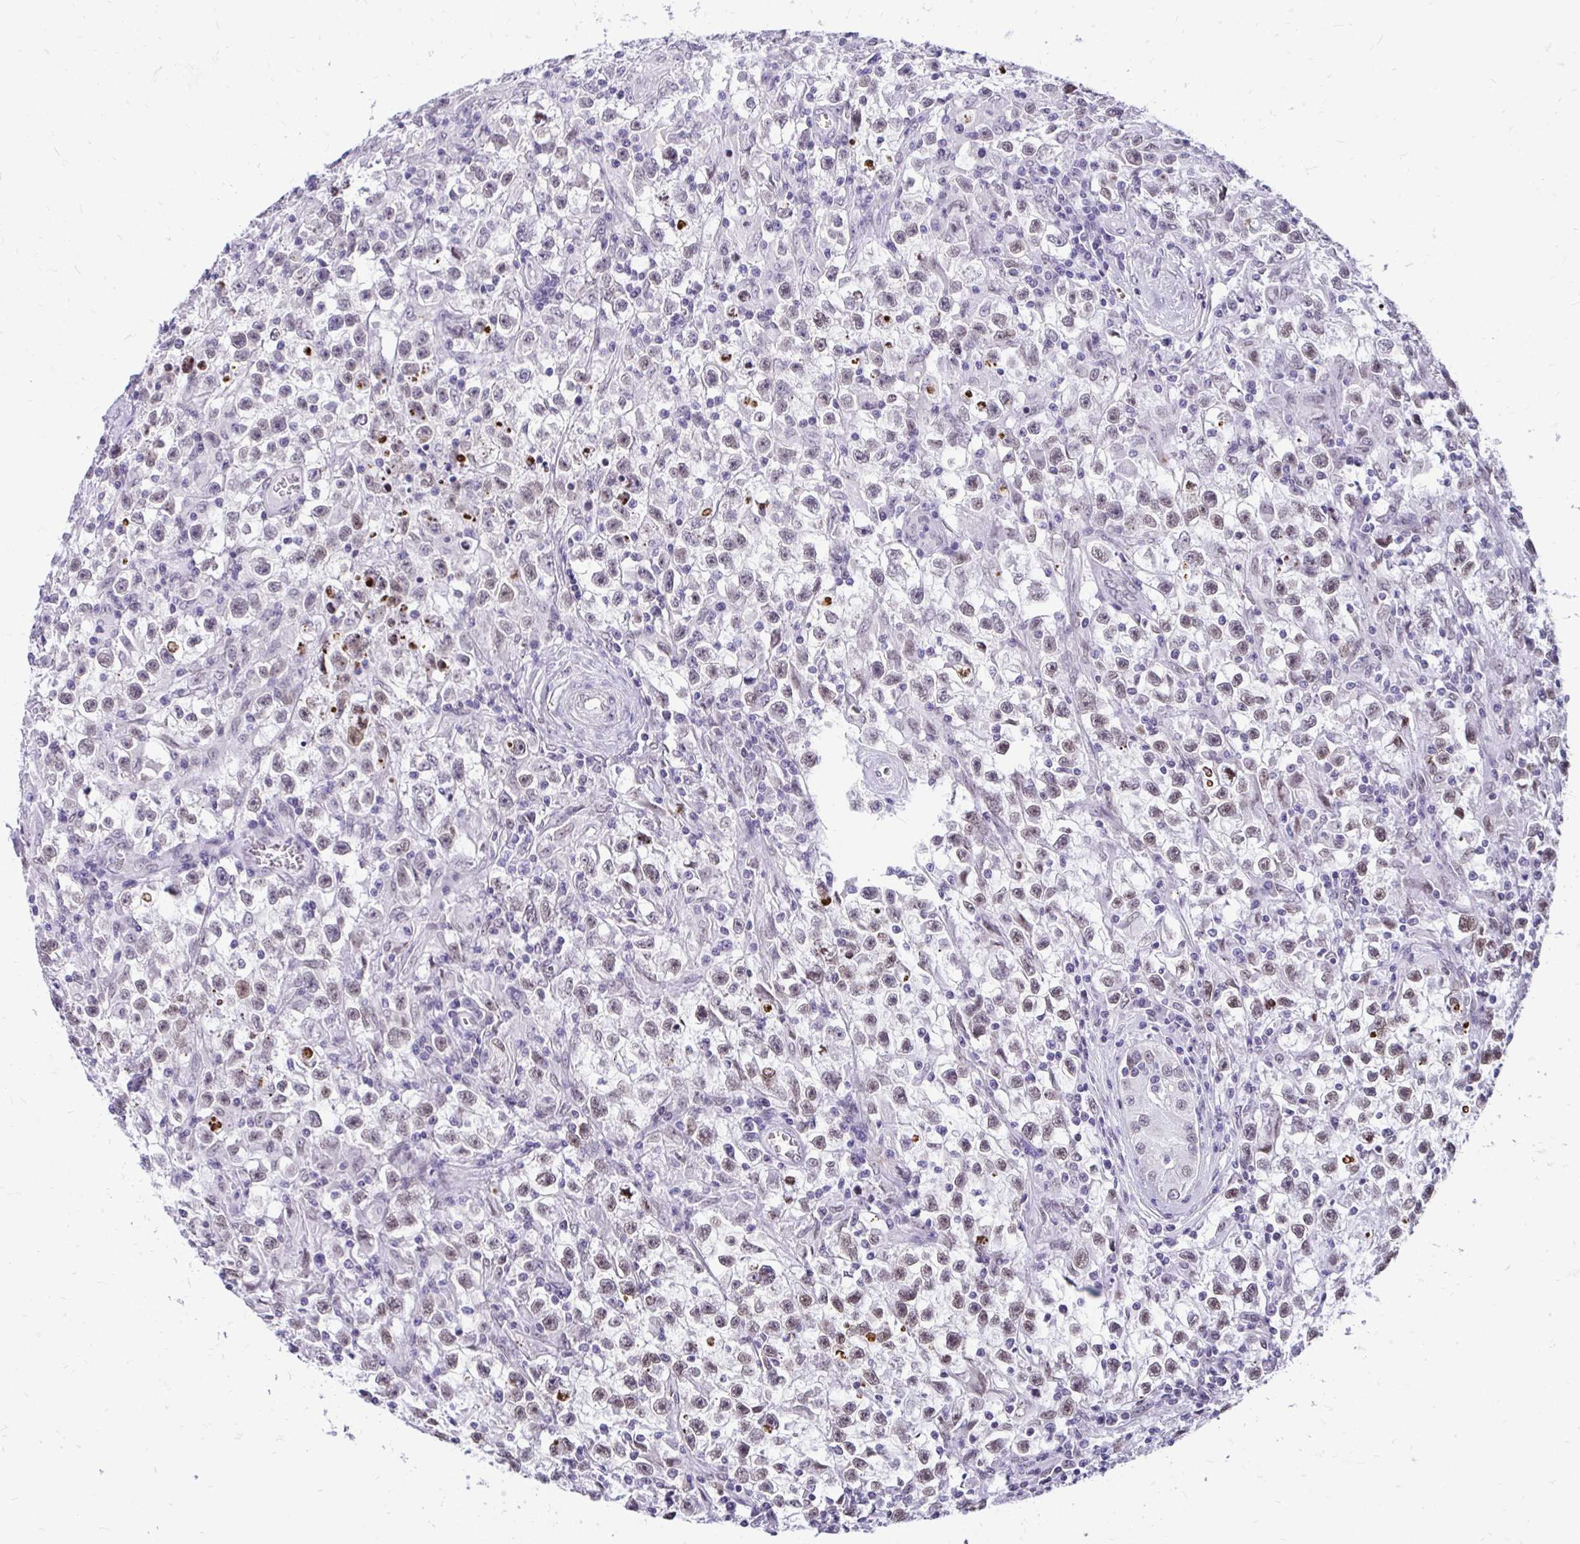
{"staining": {"intensity": "weak", "quantity": "25%-75%", "location": "nuclear"}, "tissue": "testis cancer", "cell_type": "Tumor cells", "image_type": "cancer", "snomed": [{"axis": "morphology", "description": "Seminoma, NOS"}, {"axis": "topography", "description": "Testis"}], "caption": "A histopathology image showing weak nuclear expression in about 25%-75% of tumor cells in seminoma (testis), as visualized by brown immunohistochemical staining.", "gene": "BANF1", "patient": {"sex": "male", "age": 31}}